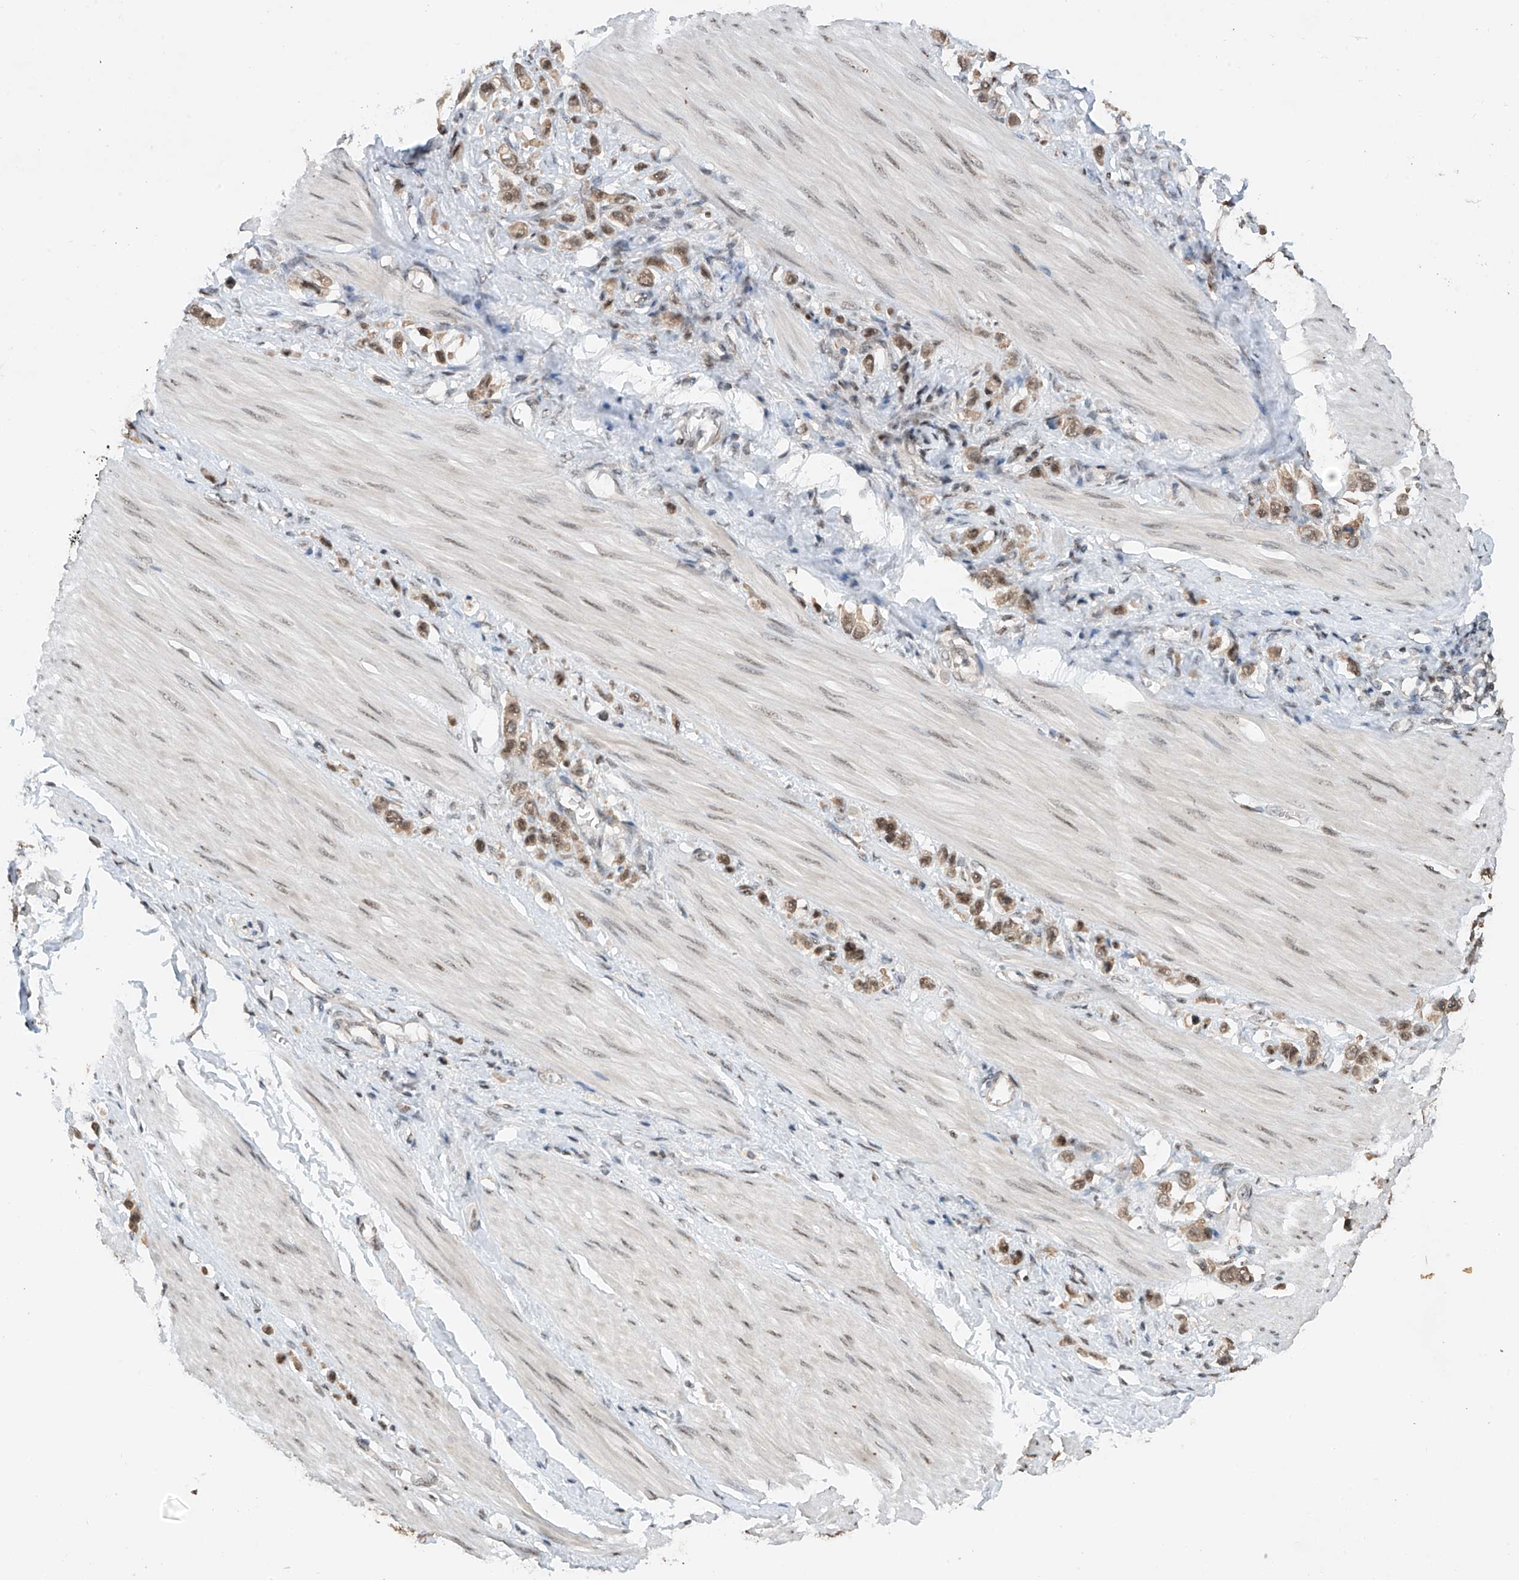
{"staining": {"intensity": "moderate", "quantity": ">75%", "location": "nuclear"}, "tissue": "stomach cancer", "cell_type": "Tumor cells", "image_type": "cancer", "snomed": [{"axis": "morphology", "description": "Adenocarcinoma, NOS"}, {"axis": "topography", "description": "Stomach"}], "caption": "The photomicrograph exhibits staining of stomach cancer (adenocarcinoma), revealing moderate nuclear protein positivity (brown color) within tumor cells.", "gene": "RPAIN", "patient": {"sex": "female", "age": 65}}